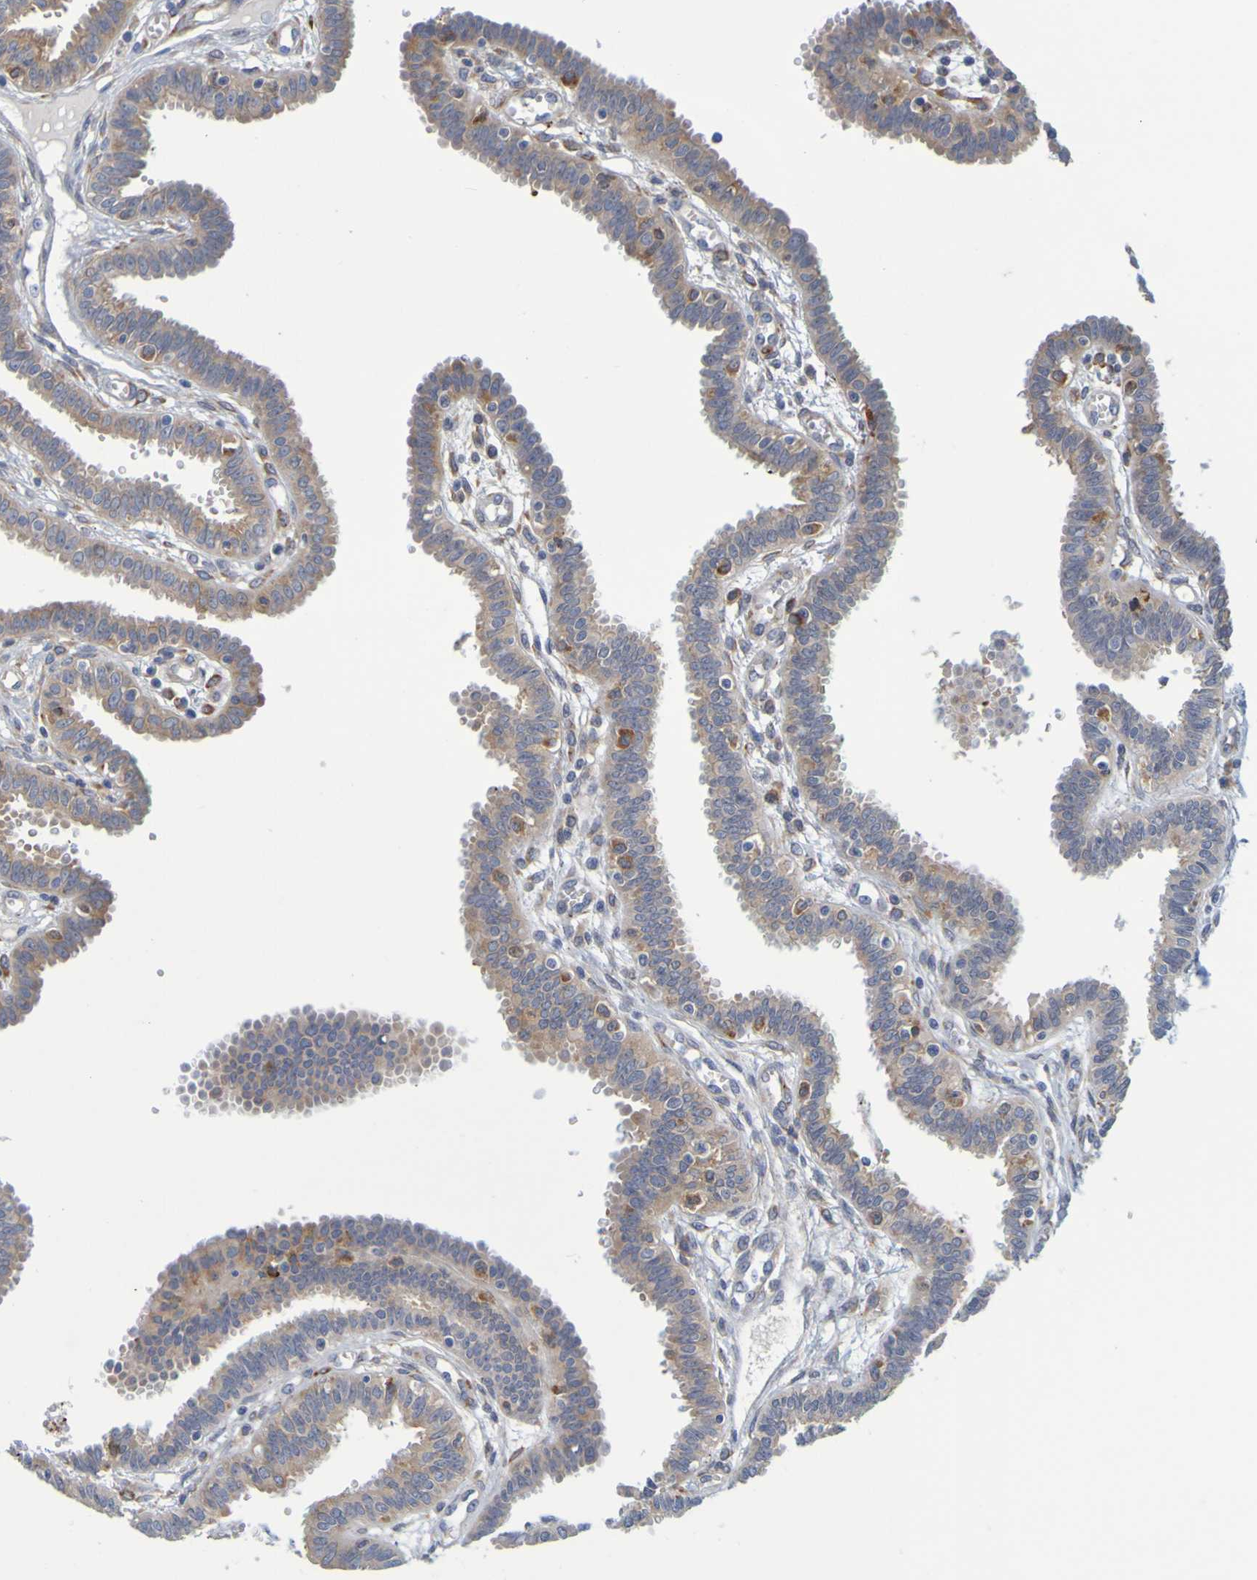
{"staining": {"intensity": "moderate", "quantity": ">75%", "location": "cytoplasmic/membranous"}, "tissue": "fallopian tube", "cell_type": "Glandular cells", "image_type": "normal", "snomed": [{"axis": "morphology", "description": "Normal tissue, NOS"}, {"axis": "topography", "description": "Fallopian tube"}], "caption": "High-magnification brightfield microscopy of unremarkable fallopian tube stained with DAB (3,3'-diaminobenzidine) (brown) and counterstained with hematoxylin (blue). glandular cells exhibit moderate cytoplasmic/membranous expression is seen in about>75% of cells.", "gene": "SIL1", "patient": {"sex": "female", "age": 32}}